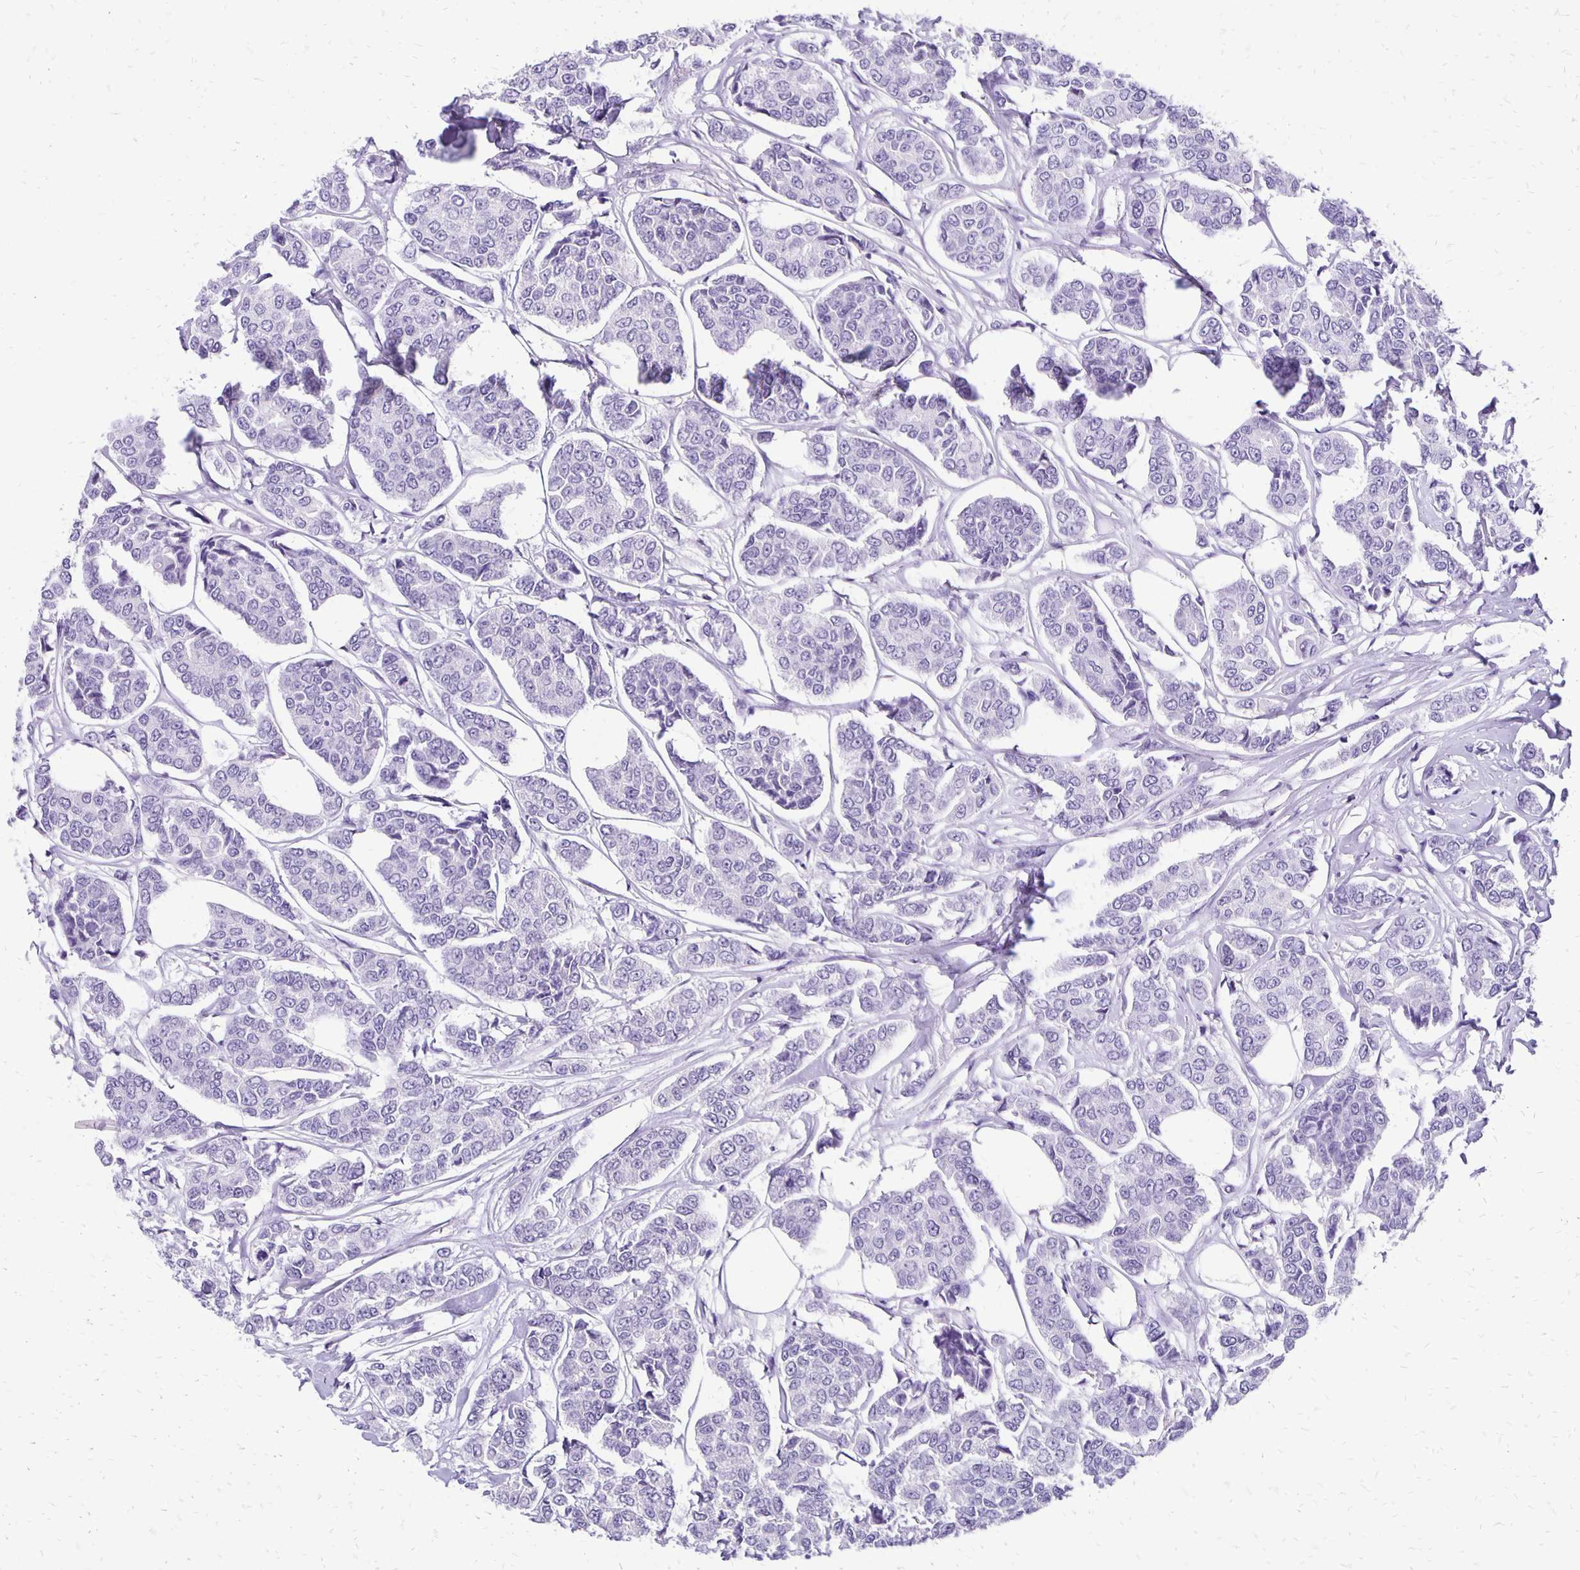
{"staining": {"intensity": "negative", "quantity": "none", "location": "none"}, "tissue": "breast cancer", "cell_type": "Tumor cells", "image_type": "cancer", "snomed": [{"axis": "morphology", "description": "Duct carcinoma"}, {"axis": "topography", "description": "Breast"}], "caption": "A micrograph of human breast cancer is negative for staining in tumor cells.", "gene": "ANKRD45", "patient": {"sex": "female", "age": 94}}